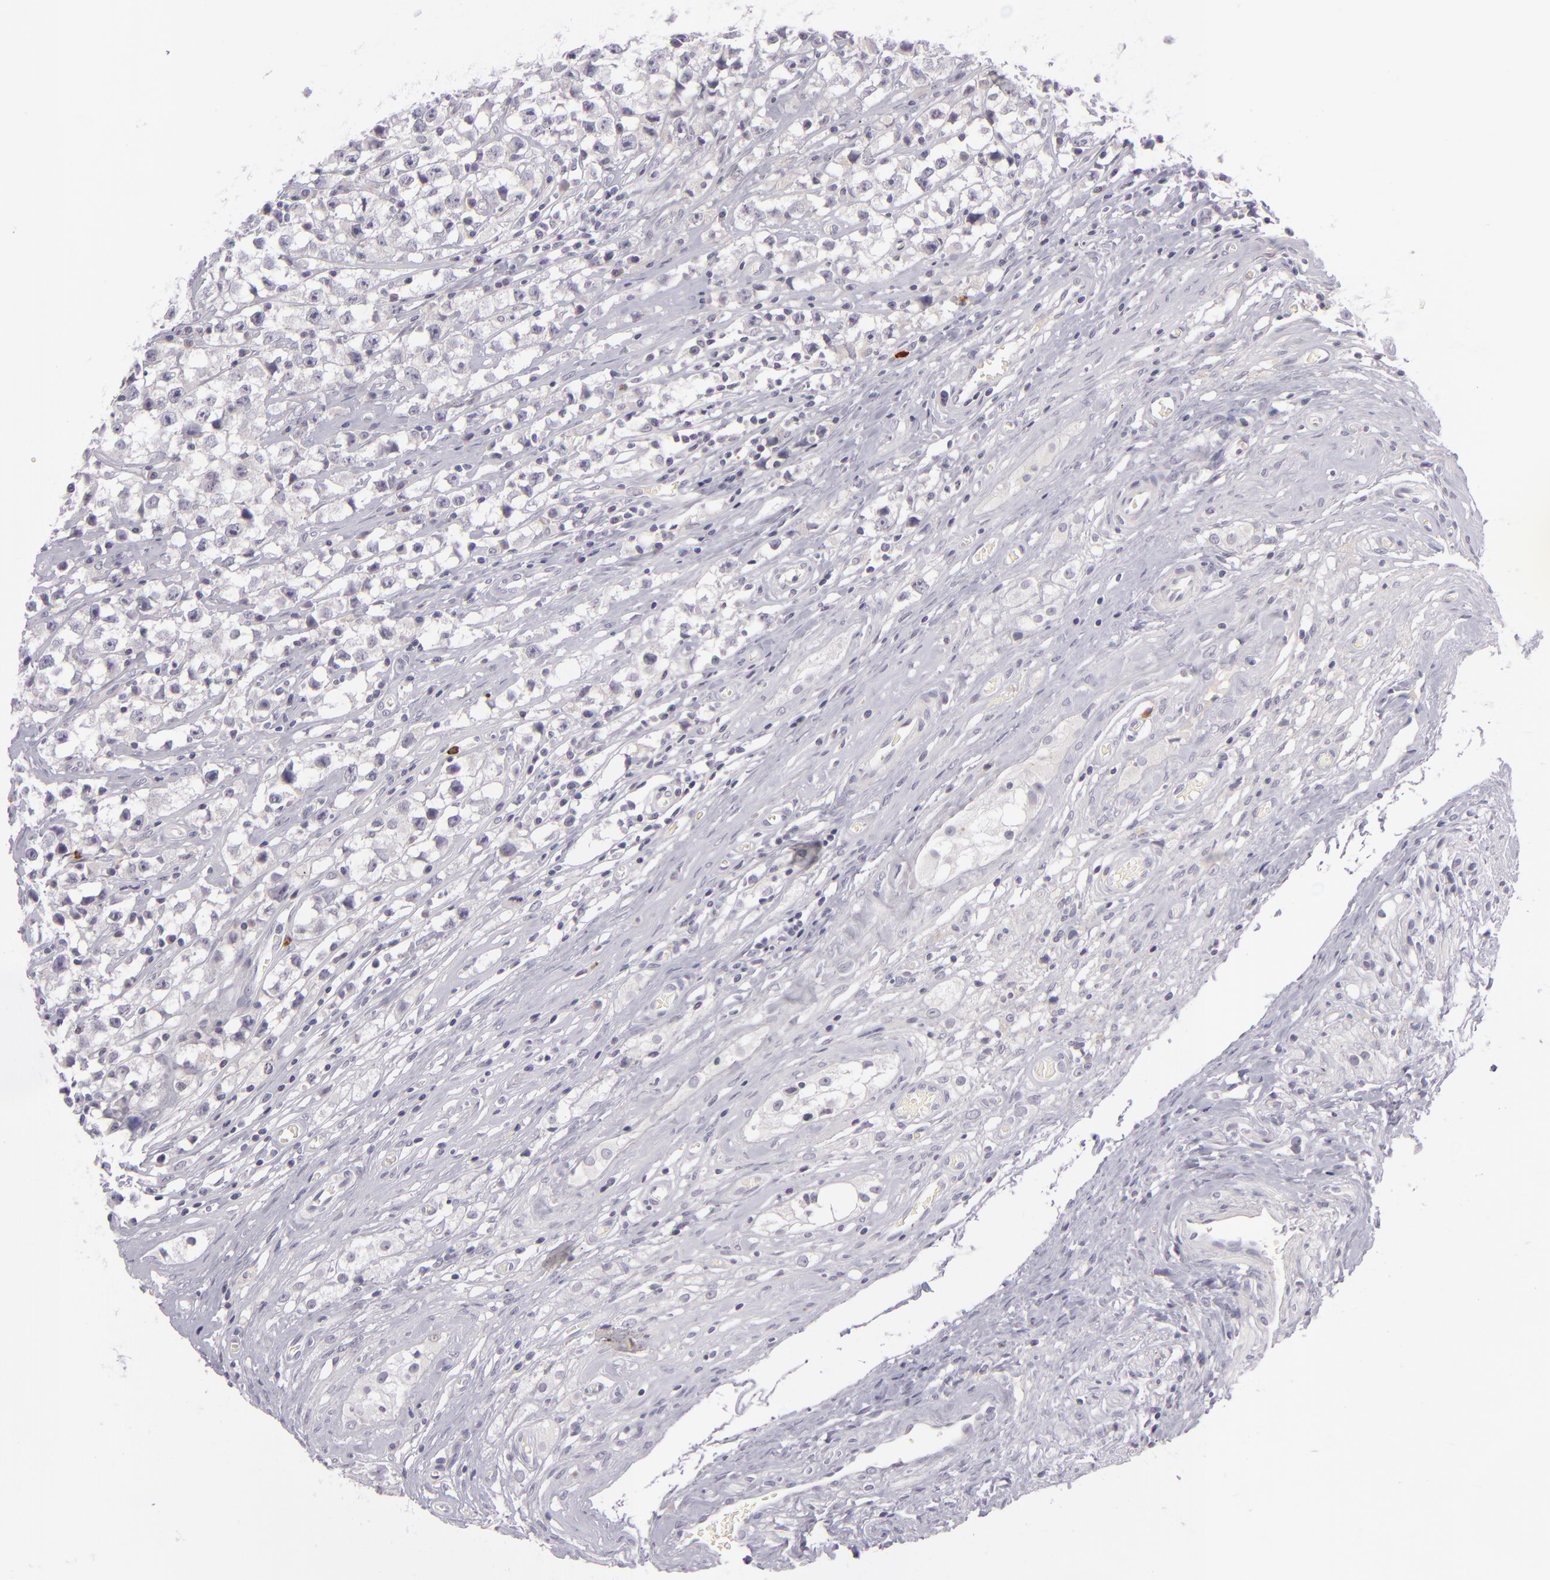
{"staining": {"intensity": "negative", "quantity": "none", "location": "none"}, "tissue": "testis cancer", "cell_type": "Tumor cells", "image_type": "cancer", "snomed": [{"axis": "morphology", "description": "Seminoma, NOS"}, {"axis": "topography", "description": "Testis"}], "caption": "Immunohistochemistry (IHC) micrograph of neoplastic tissue: human seminoma (testis) stained with DAB (3,3'-diaminobenzidine) displays no significant protein expression in tumor cells.", "gene": "DAG1", "patient": {"sex": "male", "age": 35}}